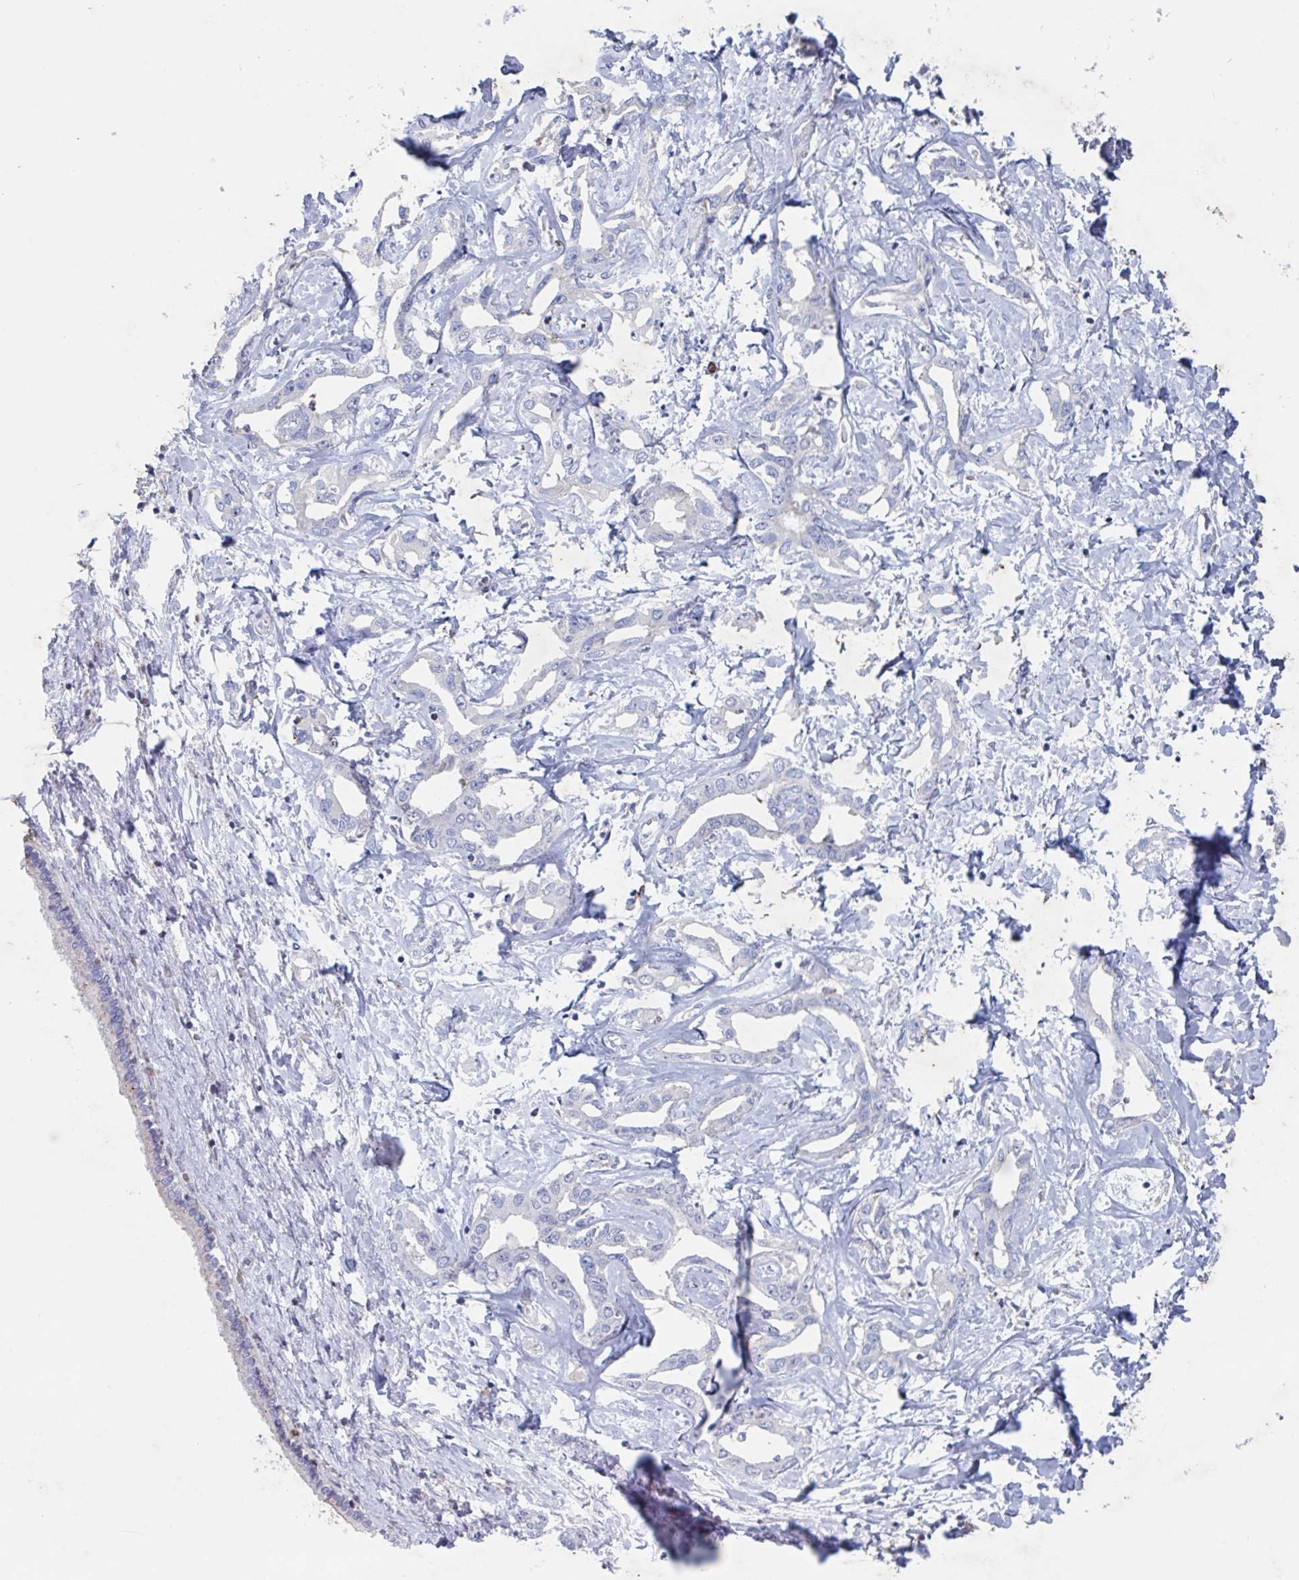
{"staining": {"intensity": "negative", "quantity": "none", "location": "none"}, "tissue": "liver cancer", "cell_type": "Tumor cells", "image_type": "cancer", "snomed": [{"axis": "morphology", "description": "Cholangiocarcinoma"}, {"axis": "topography", "description": "Liver"}], "caption": "High magnification brightfield microscopy of cholangiocarcinoma (liver) stained with DAB (3,3'-diaminobenzidine) (brown) and counterstained with hematoxylin (blue): tumor cells show no significant expression.", "gene": "MANBA", "patient": {"sex": "male", "age": 59}}